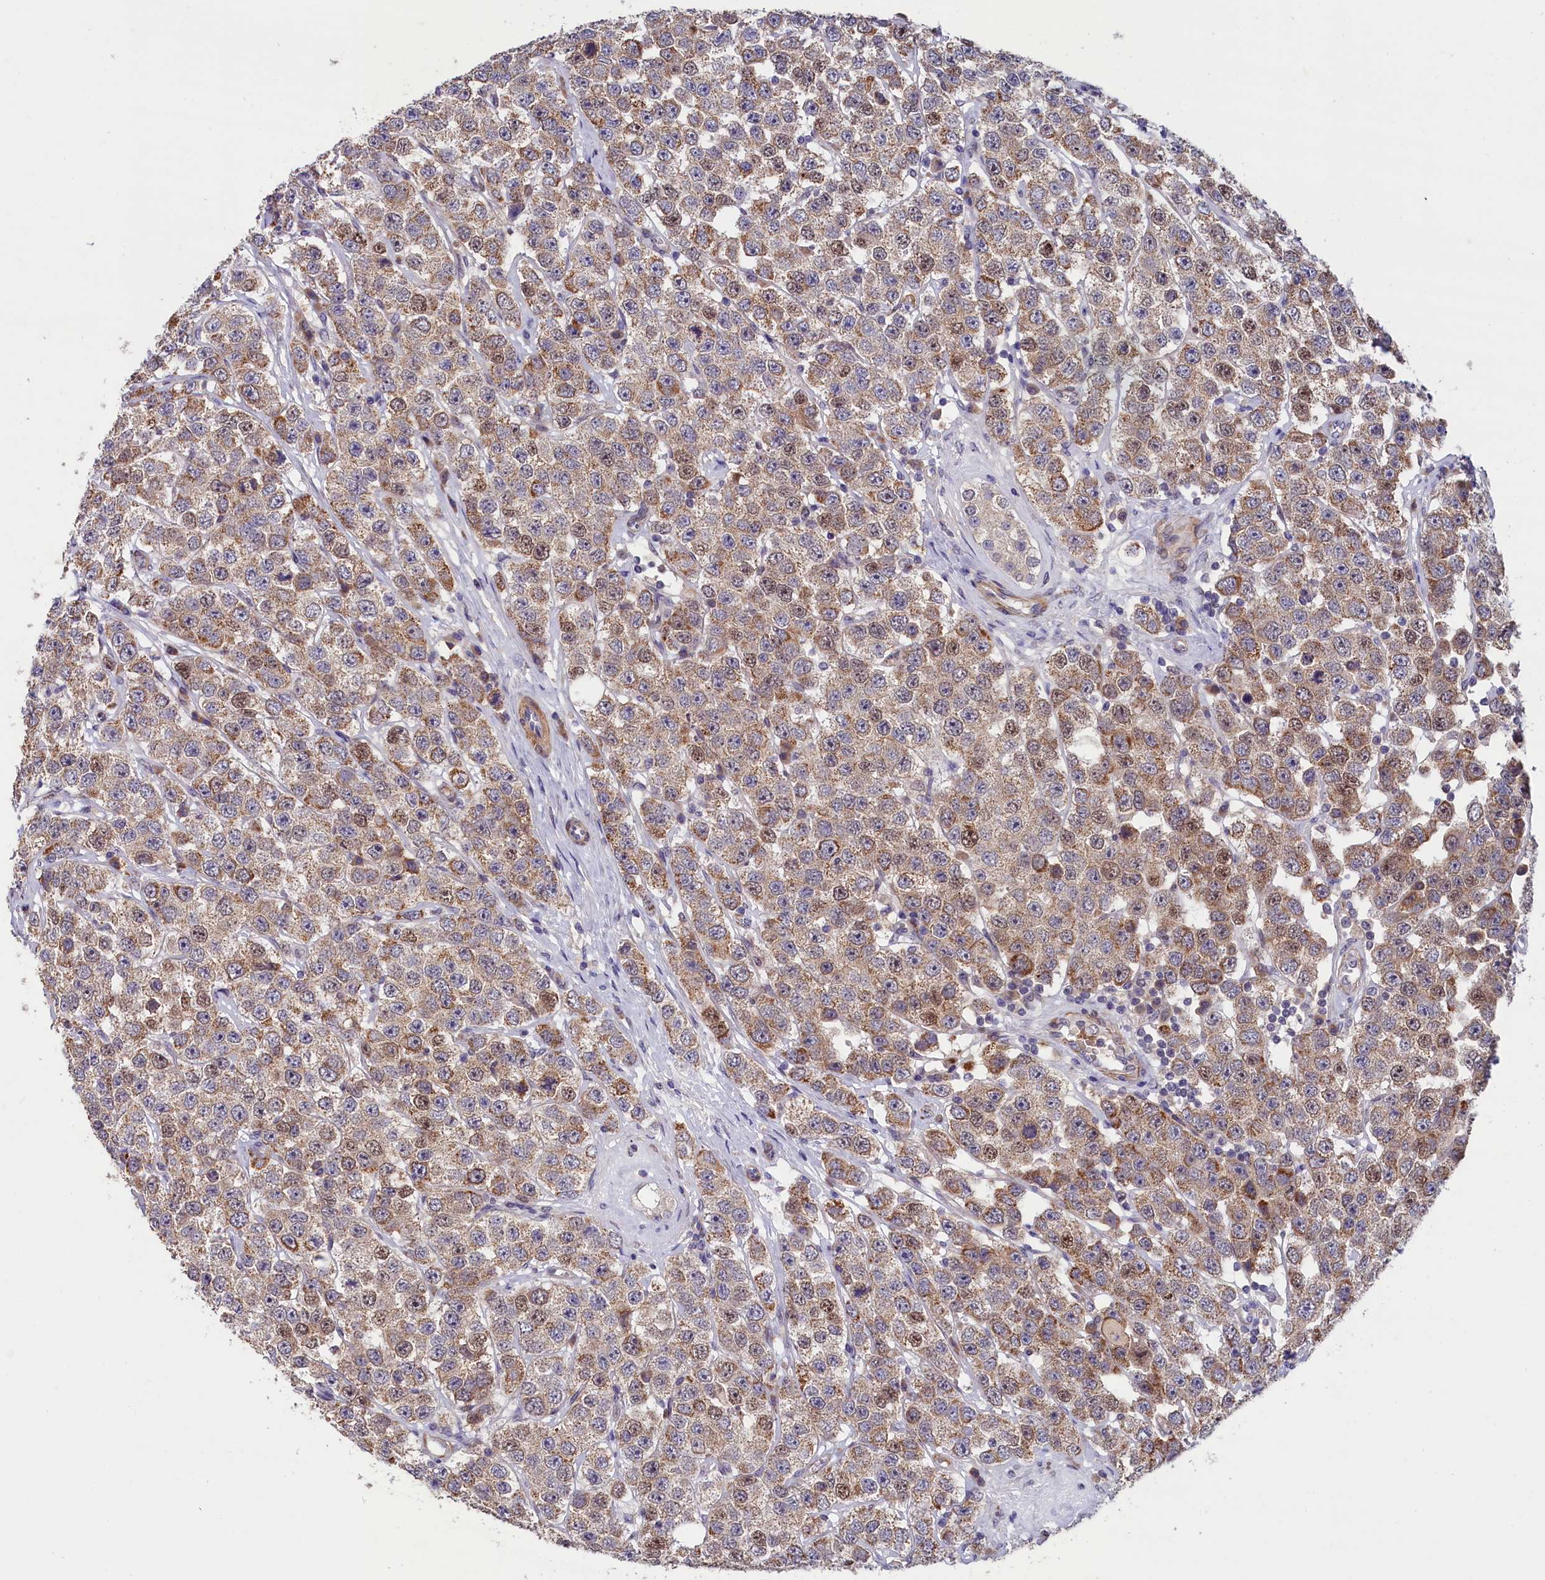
{"staining": {"intensity": "moderate", "quantity": ">75%", "location": "cytoplasmic/membranous"}, "tissue": "testis cancer", "cell_type": "Tumor cells", "image_type": "cancer", "snomed": [{"axis": "morphology", "description": "Seminoma, NOS"}, {"axis": "topography", "description": "Testis"}], "caption": "Protein staining reveals moderate cytoplasmic/membranous staining in about >75% of tumor cells in testis seminoma.", "gene": "SLC39A6", "patient": {"sex": "male", "age": 28}}